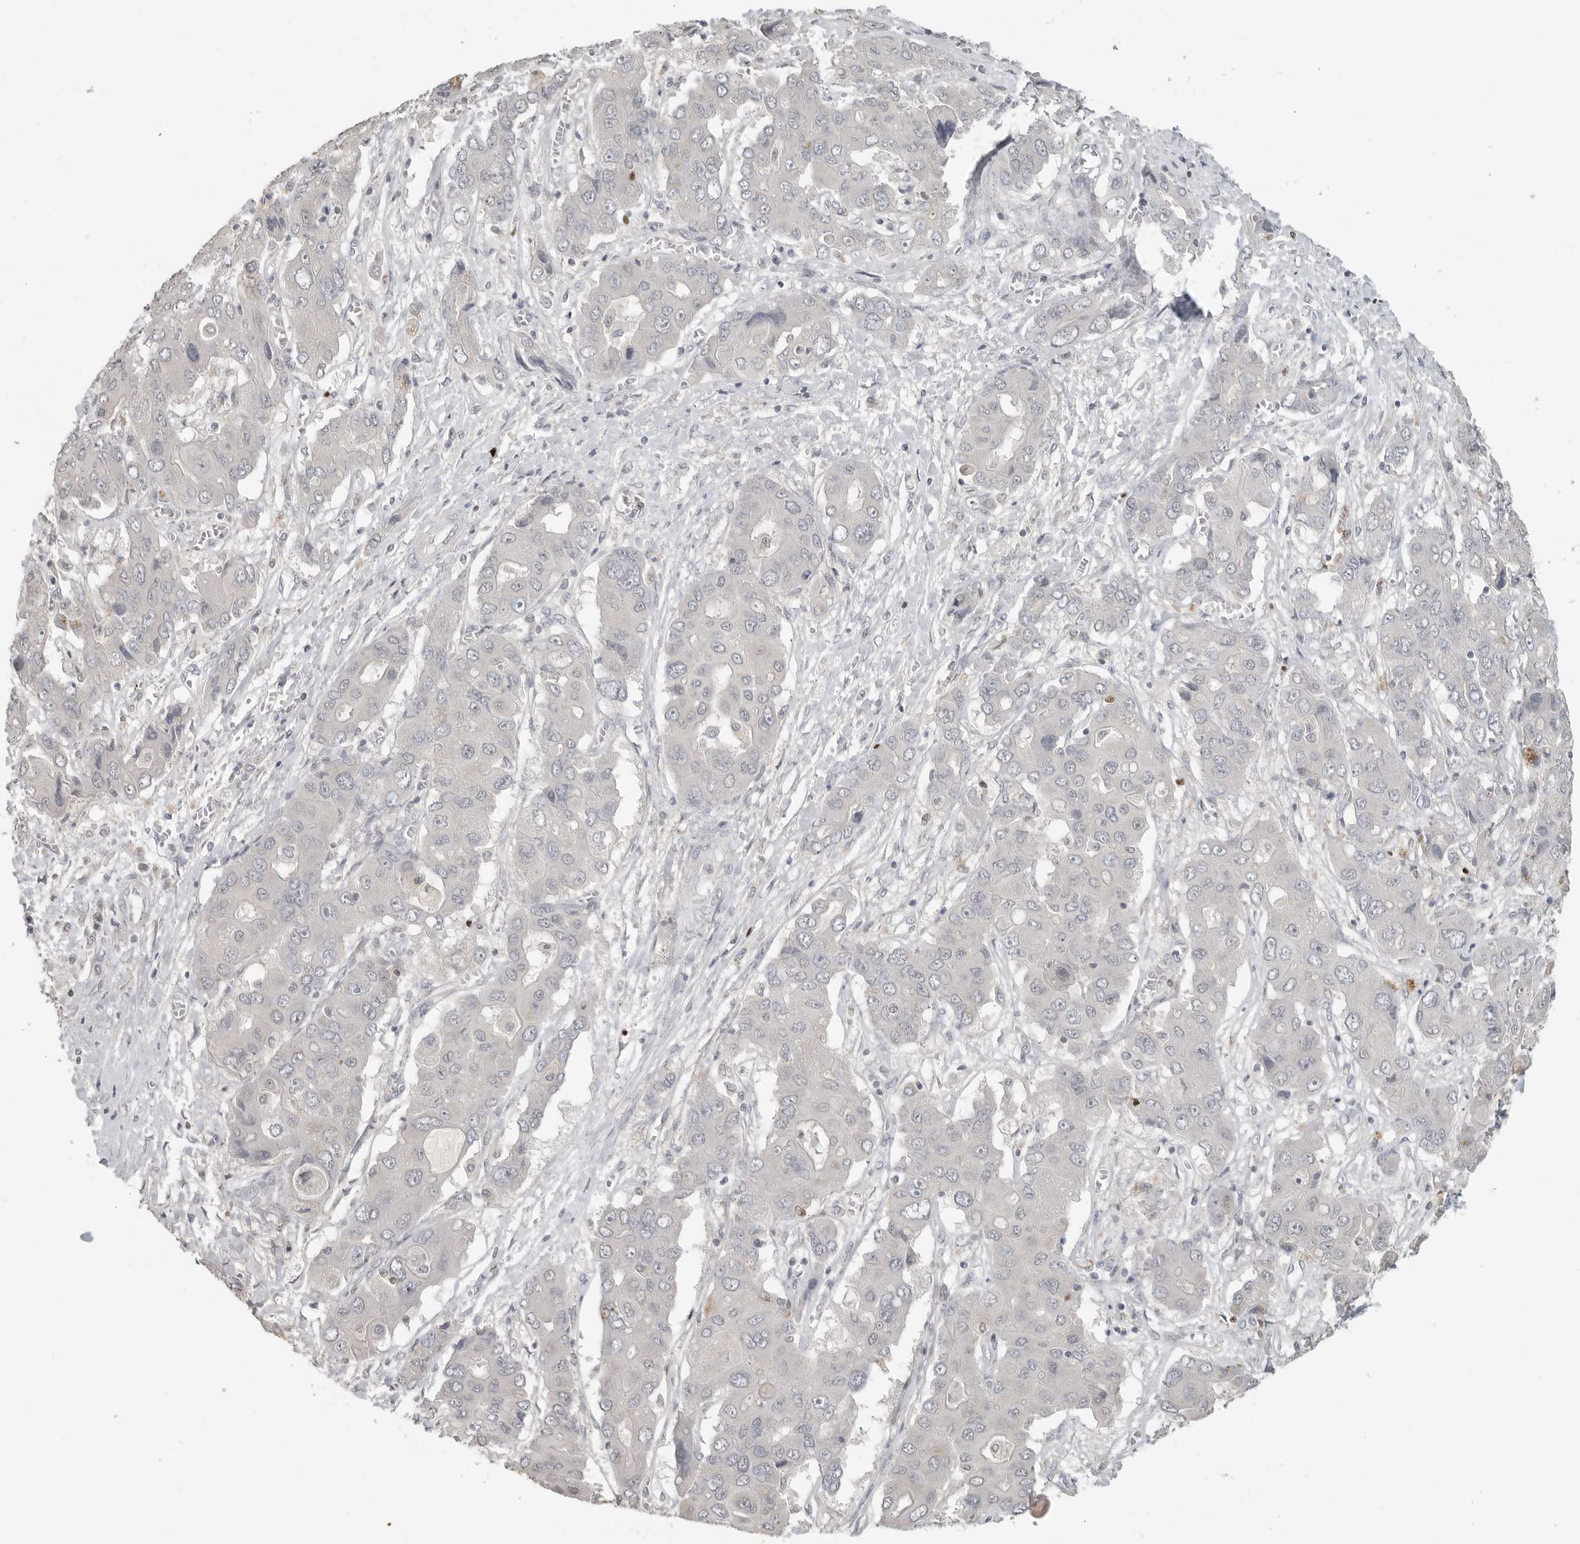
{"staining": {"intensity": "negative", "quantity": "none", "location": "none"}, "tissue": "liver cancer", "cell_type": "Tumor cells", "image_type": "cancer", "snomed": [{"axis": "morphology", "description": "Cholangiocarcinoma"}, {"axis": "topography", "description": "Liver"}], "caption": "Tumor cells show no significant positivity in liver cancer.", "gene": "FOXP3", "patient": {"sex": "male", "age": 67}}